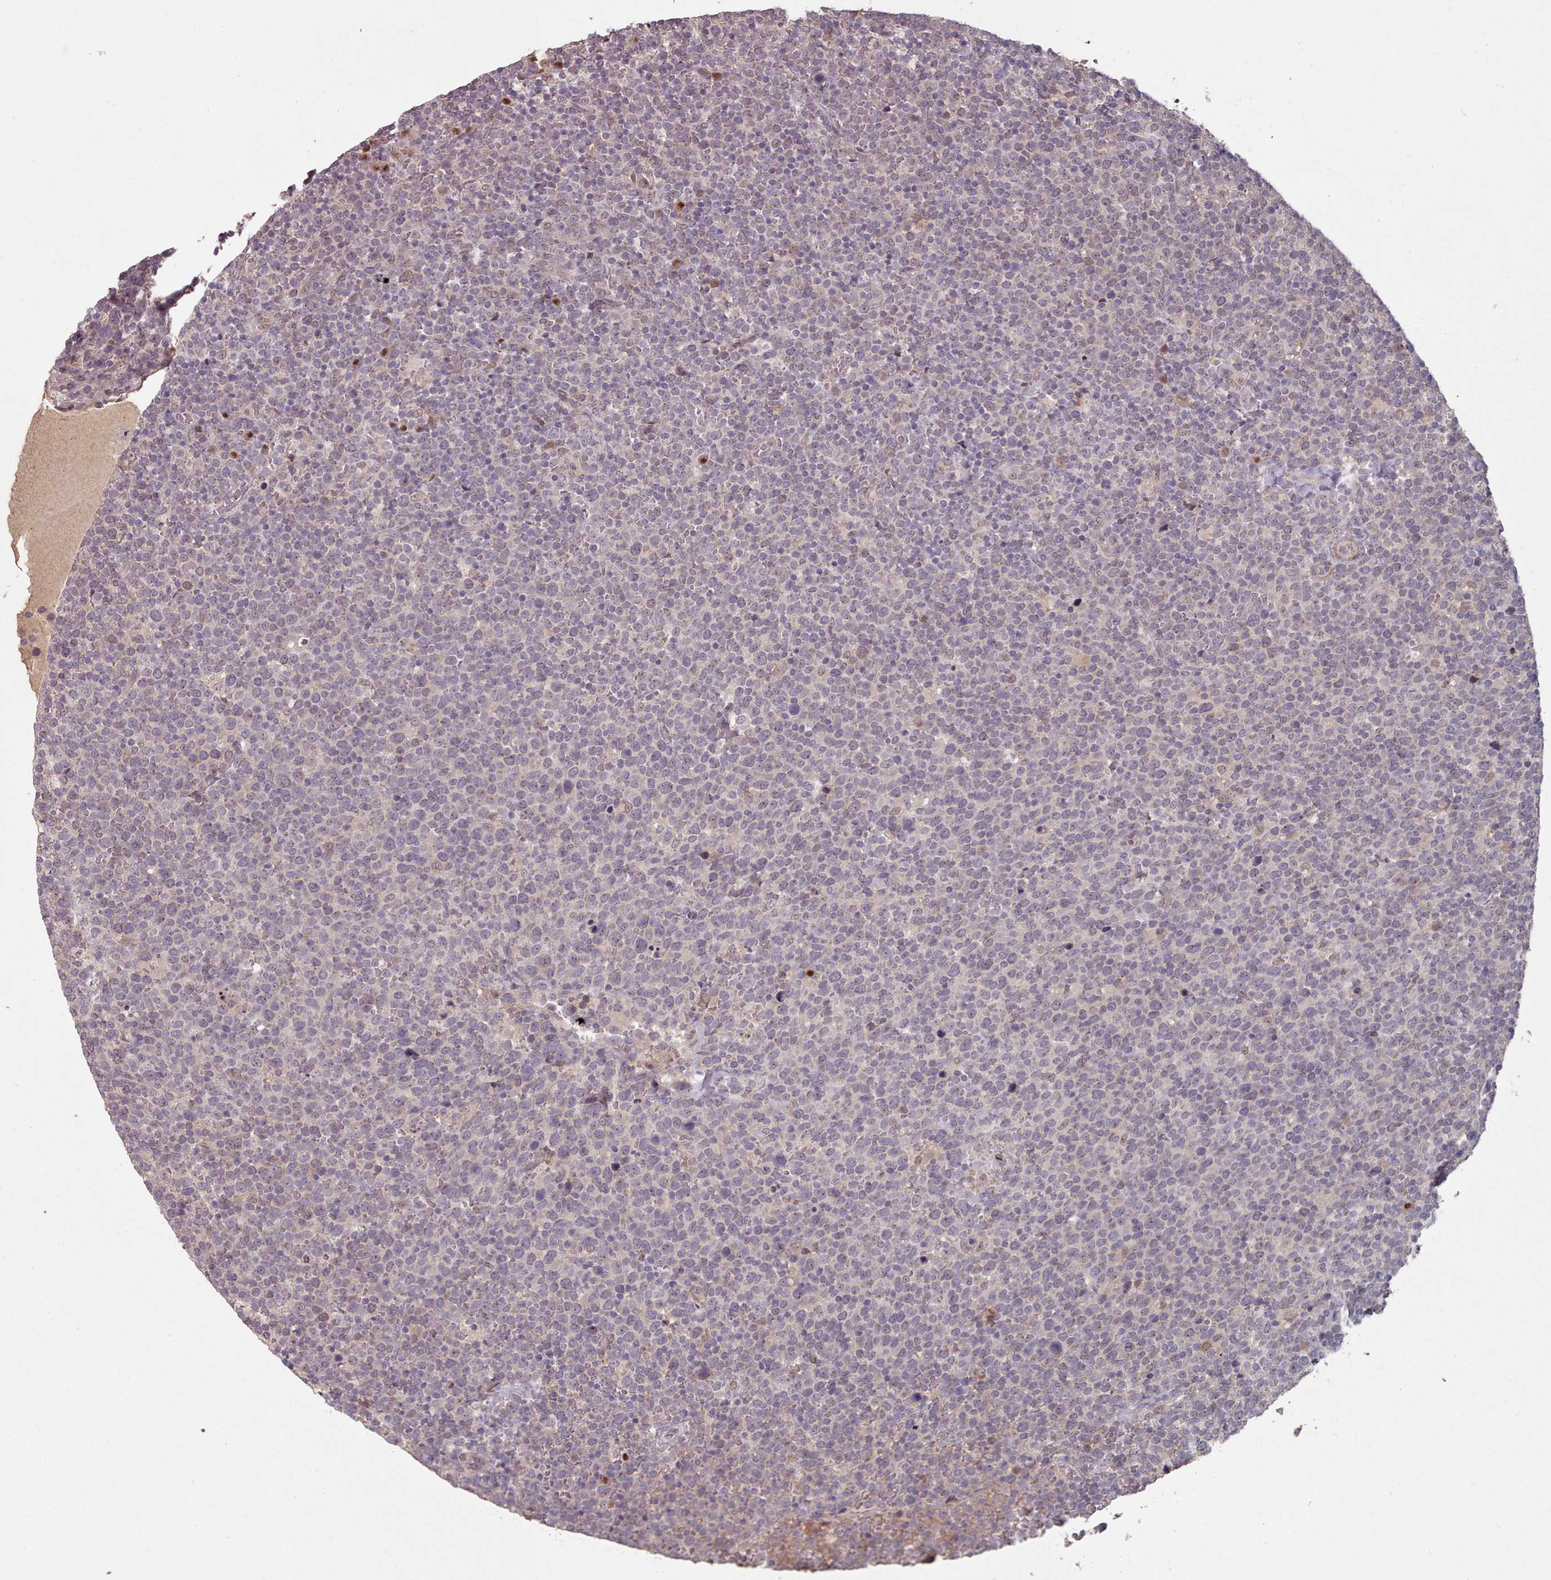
{"staining": {"intensity": "negative", "quantity": "none", "location": "none"}, "tissue": "lymphoma", "cell_type": "Tumor cells", "image_type": "cancer", "snomed": [{"axis": "morphology", "description": "Malignant lymphoma, non-Hodgkin's type, High grade"}, {"axis": "topography", "description": "Lymph node"}], "caption": "The image exhibits no significant staining in tumor cells of lymphoma.", "gene": "ERCC6L", "patient": {"sex": "male", "age": 61}}